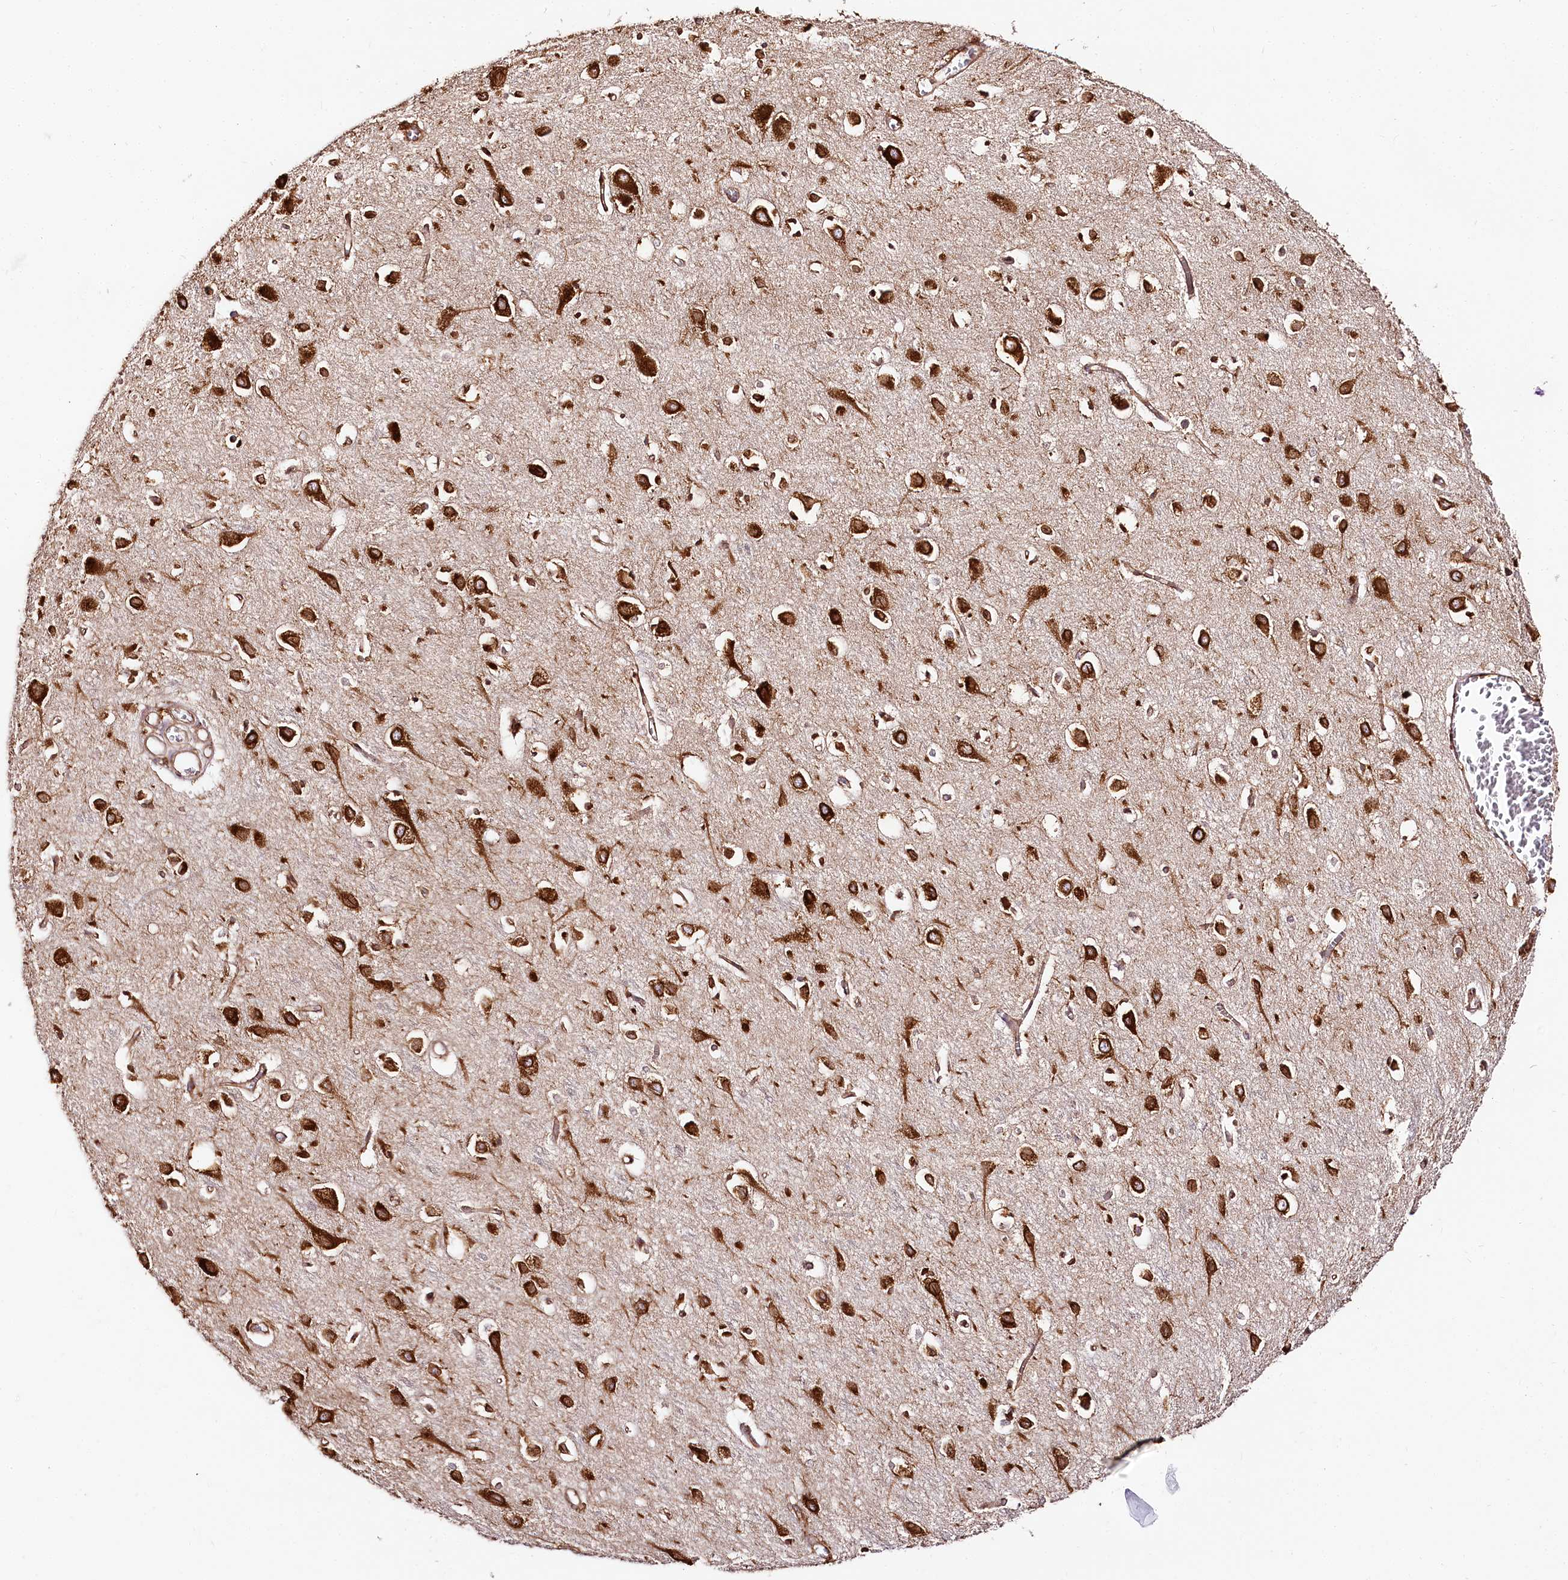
{"staining": {"intensity": "moderate", "quantity": ">75%", "location": "cytoplasmic/membranous"}, "tissue": "cerebral cortex", "cell_type": "Endothelial cells", "image_type": "normal", "snomed": [{"axis": "morphology", "description": "Normal tissue, NOS"}, {"axis": "topography", "description": "Cerebral cortex"}], "caption": "Immunohistochemical staining of benign human cerebral cortex shows >75% levels of moderate cytoplasmic/membranous protein staining in about >75% of endothelial cells.", "gene": "CNPY2", "patient": {"sex": "female", "age": 64}}